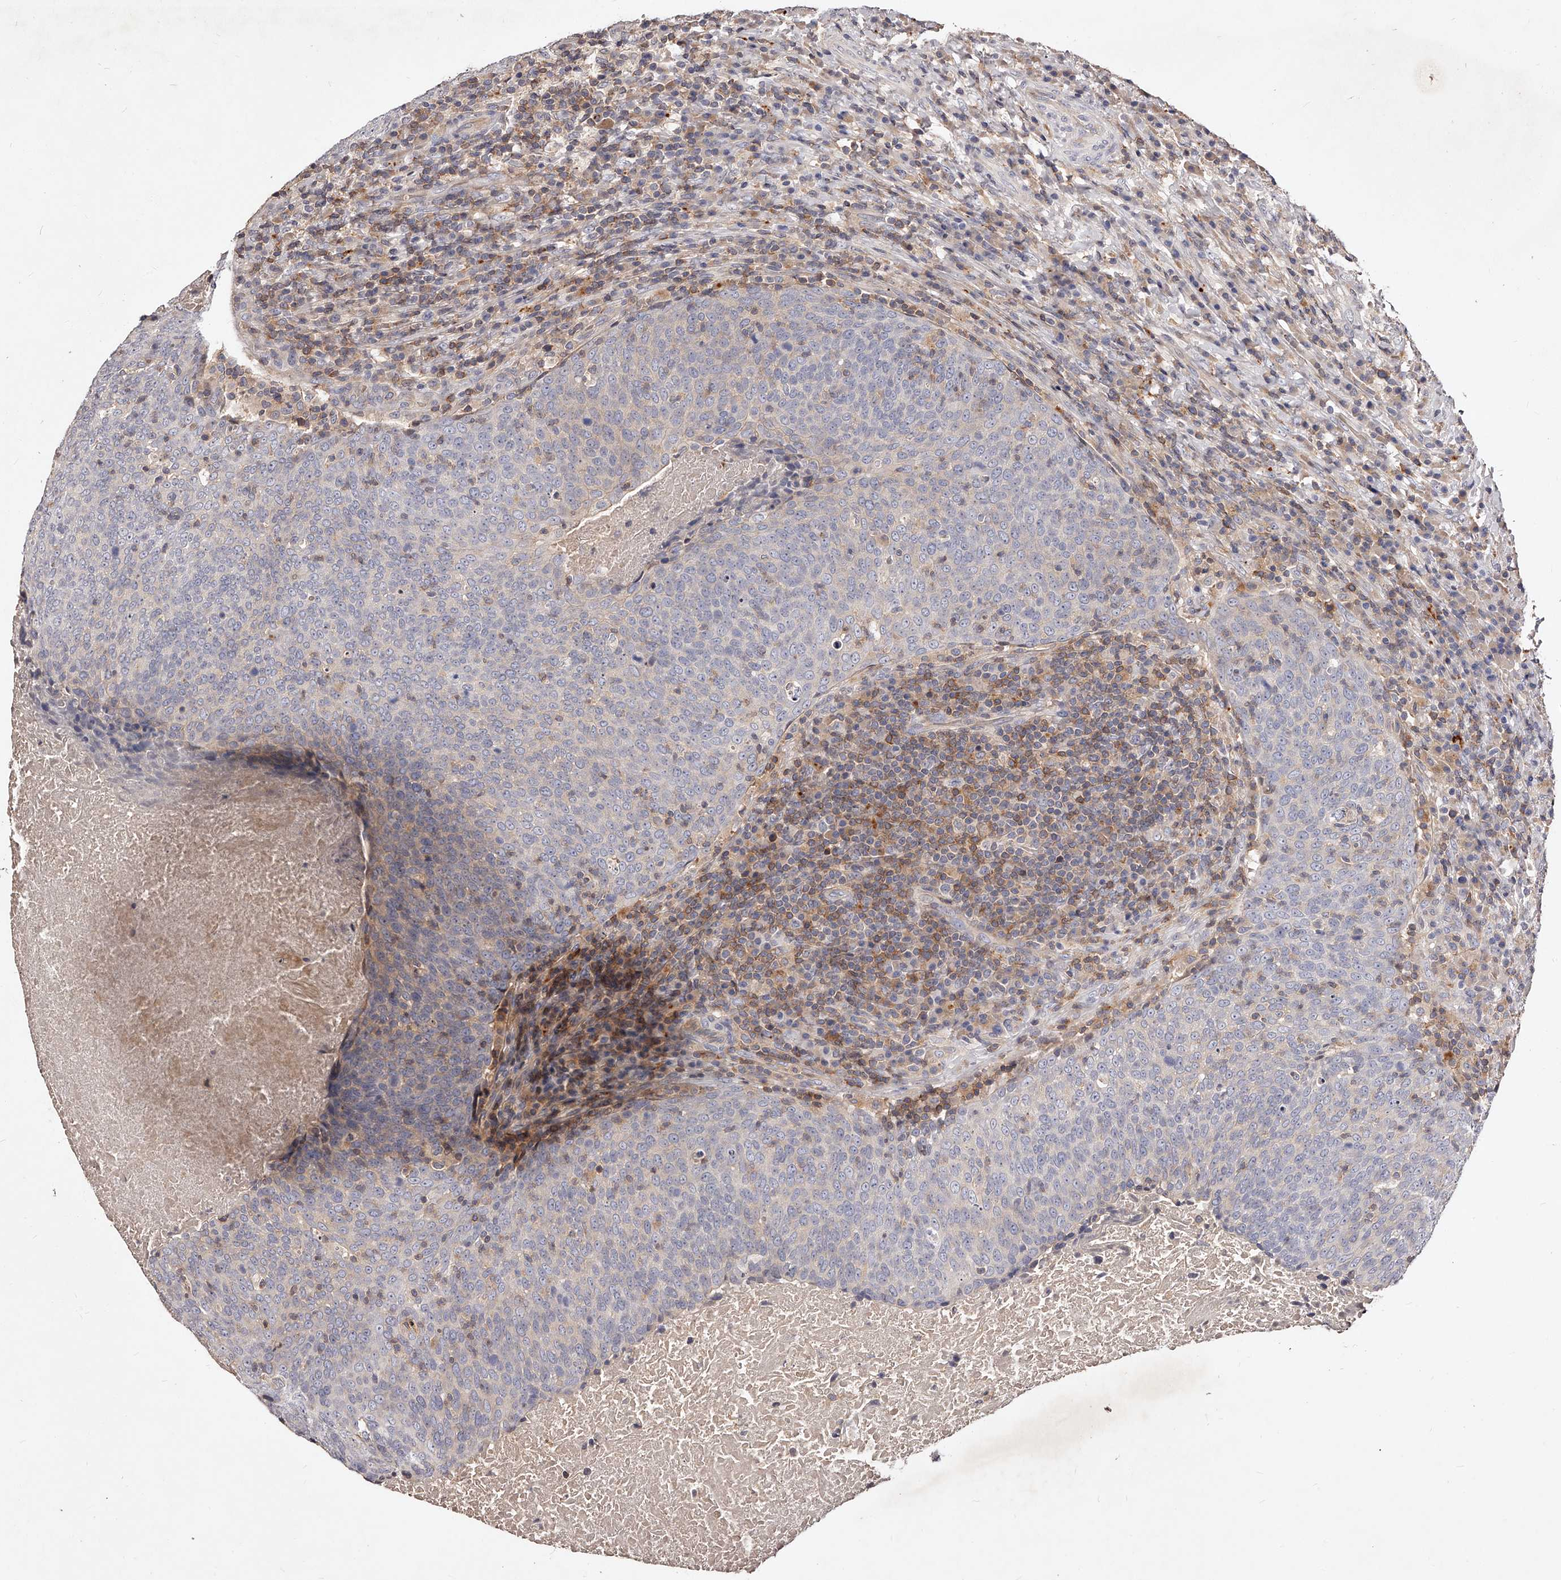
{"staining": {"intensity": "negative", "quantity": "none", "location": "none"}, "tissue": "head and neck cancer", "cell_type": "Tumor cells", "image_type": "cancer", "snomed": [{"axis": "morphology", "description": "Squamous cell carcinoma, NOS"}, {"axis": "morphology", "description": "Squamous cell carcinoma, metastatic, NOS"}, {"axis": "topography", "description": "Lymph node"}, {"axis": "topography", "description": "Head-Neck"}], "caption": "The histopathology image exhibits no significant staining in tumor cells of squamous cell carcinoma (head and neck). The staining was performed using DAB (3,3'-diaminobenzidine) to visualize the protein expression in brown, while the nuclei were stained in blue with hematoxylin (Magnification: 20x).", "gene": "PHACTR1", "patient": {"sex": "male", "age": 62}}